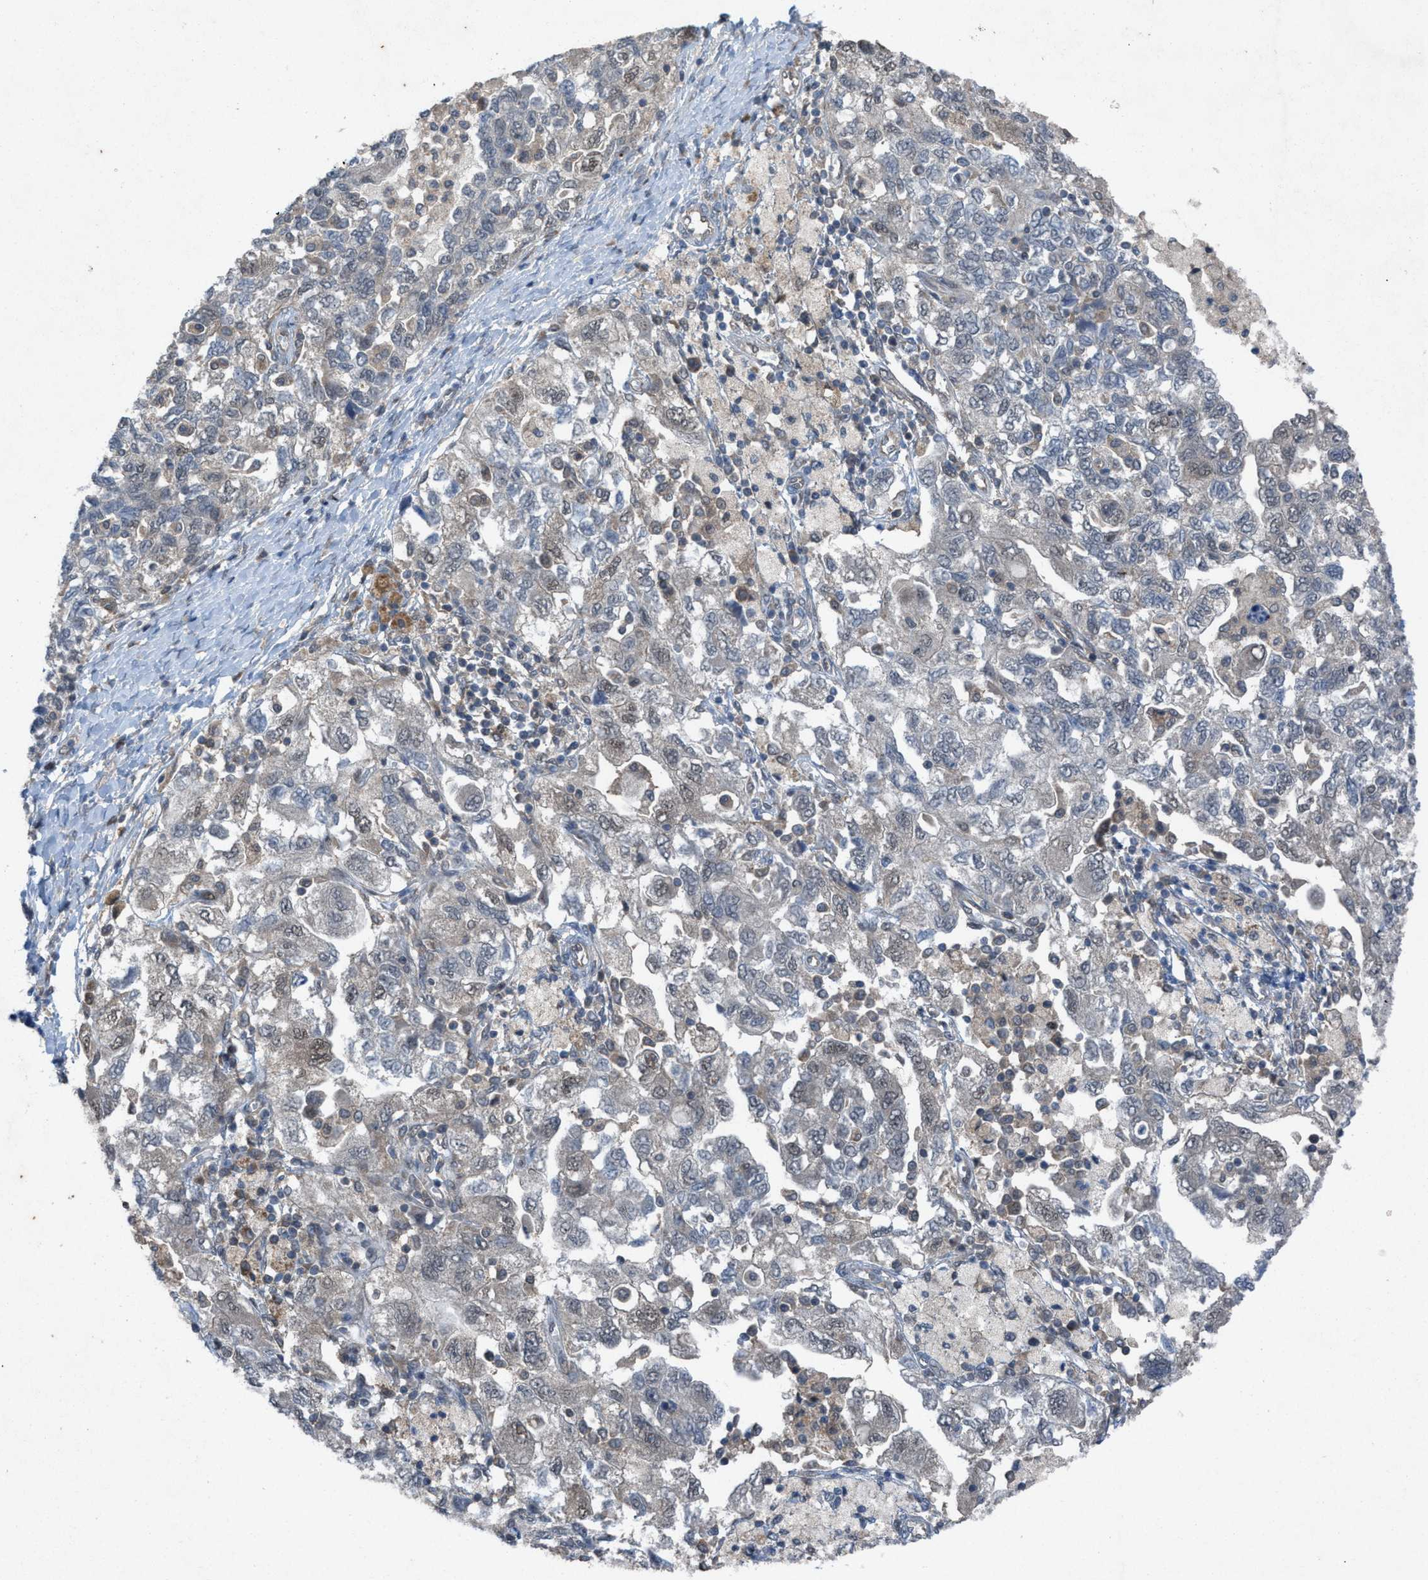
{"staining": {"intensity": "negative", "quantity": "none", "location": "none"}, "tissue": "ovarian cancer", "cell_type": "Tumor cells", "image_type": "cancer", "snomed": [{"axis": "morphology", "description": "Carcinoma, NOS"}, {"axis": "morphology", "description": "Cystadenocarcinoma, serous, NOS"}, {"axis": "topography", "description": "Ovary"}], "caption": "Ovarian cancer (serous cystadenocarcinoma) was stained to show a protein in brown. There is no significant staining in tumor cells.", "gene": "PLAA", "patient": {"sex": "female", "age": 69}}